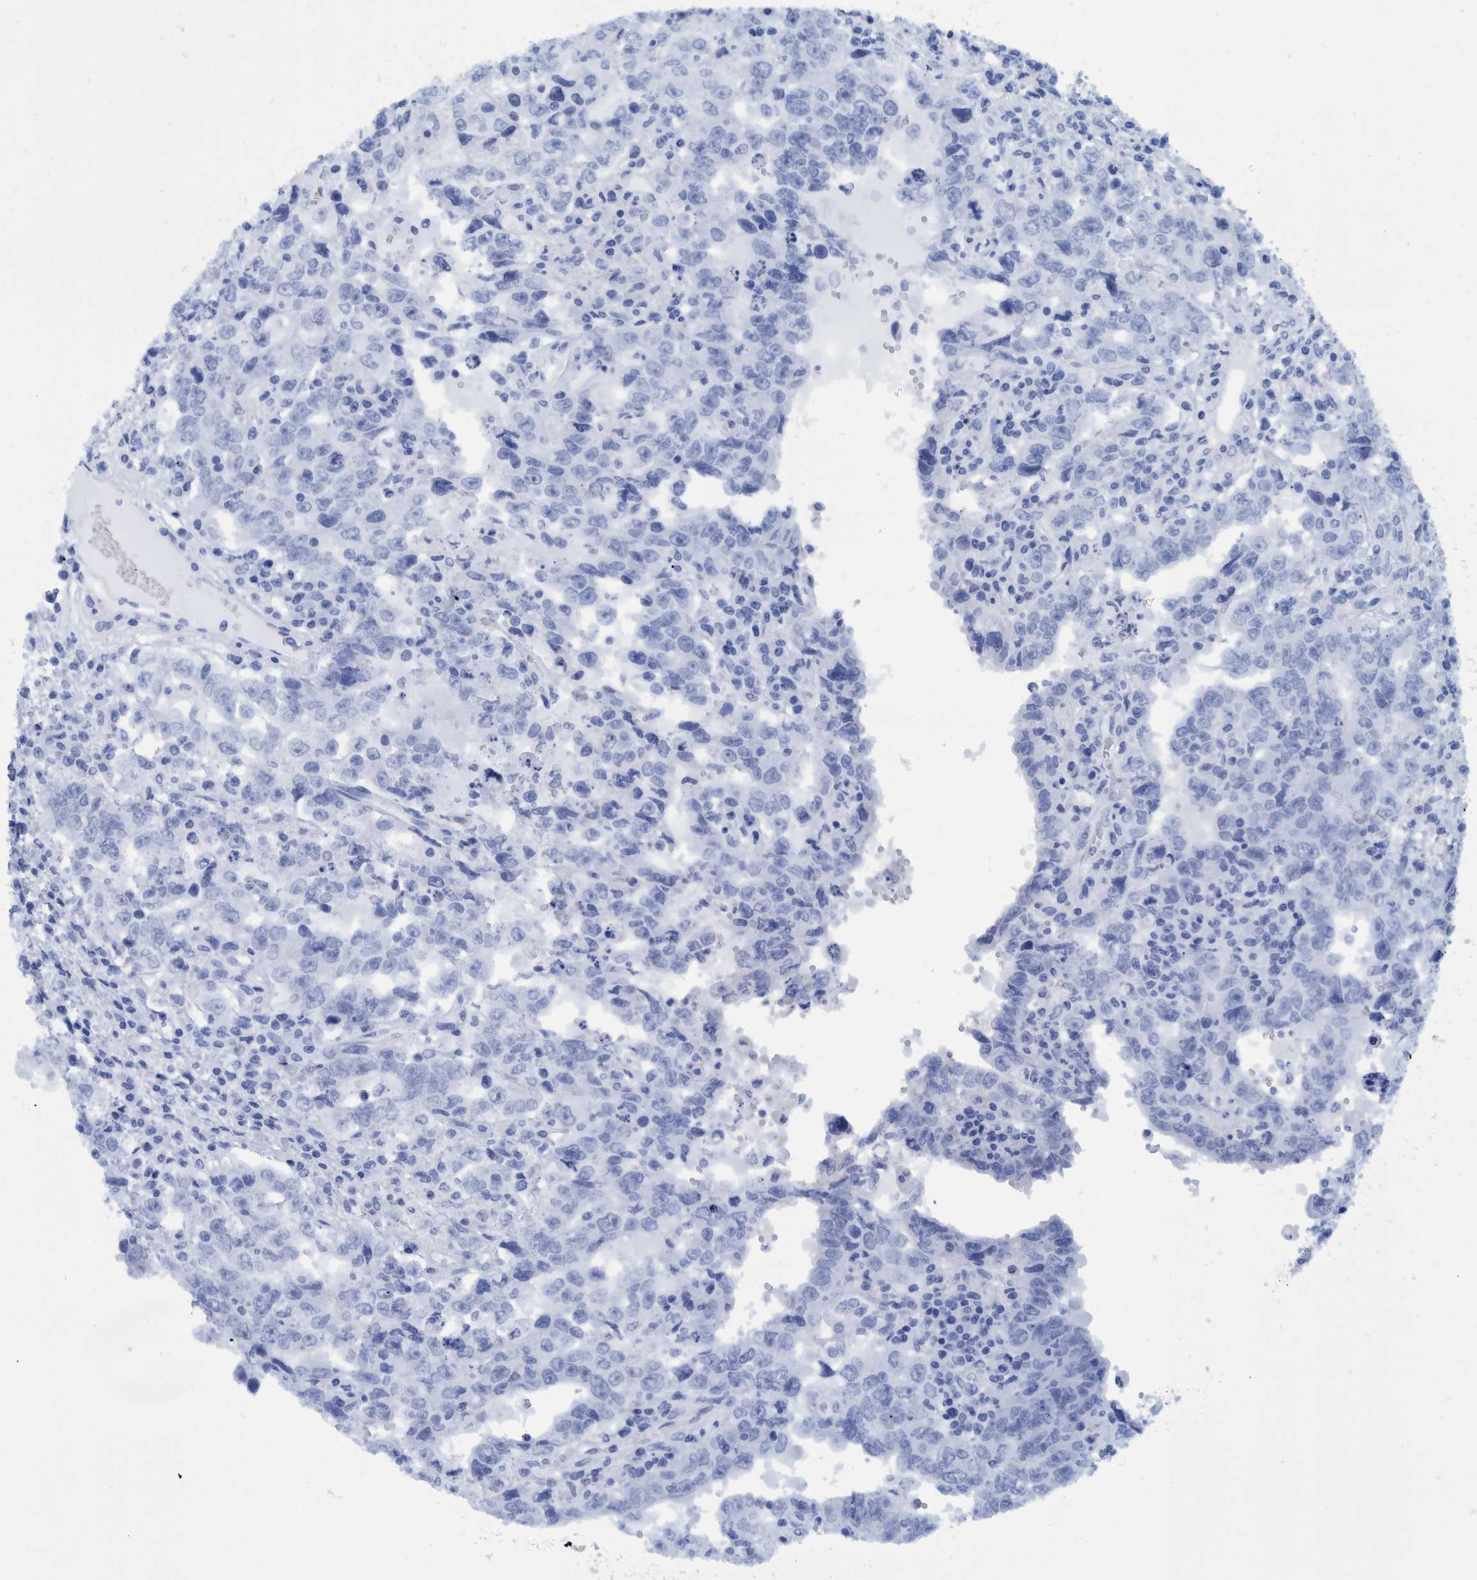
{"staining": {"intensity": "negative", "quantity": "none", "location": "none"}, "tissue": "testis cancer", "cell_type": "Tumor cells", "image_type": "cancer", "snomed": [{"axis": "morphology", "description": "Carcinoma, Embryonal, NOS"}, {"axis": "topography", "description": "Testis"}], "caption": "High magnification brightfield microscopy of testis embryonal carcinoma stained with DAB (3,3'-diaminobenzidine) (brown) and counterstained with hematoxylin (blue): tumor cells show no significant positivity.", "gene": "BZW2", "patient": {"sex": "male", "age": 26}}